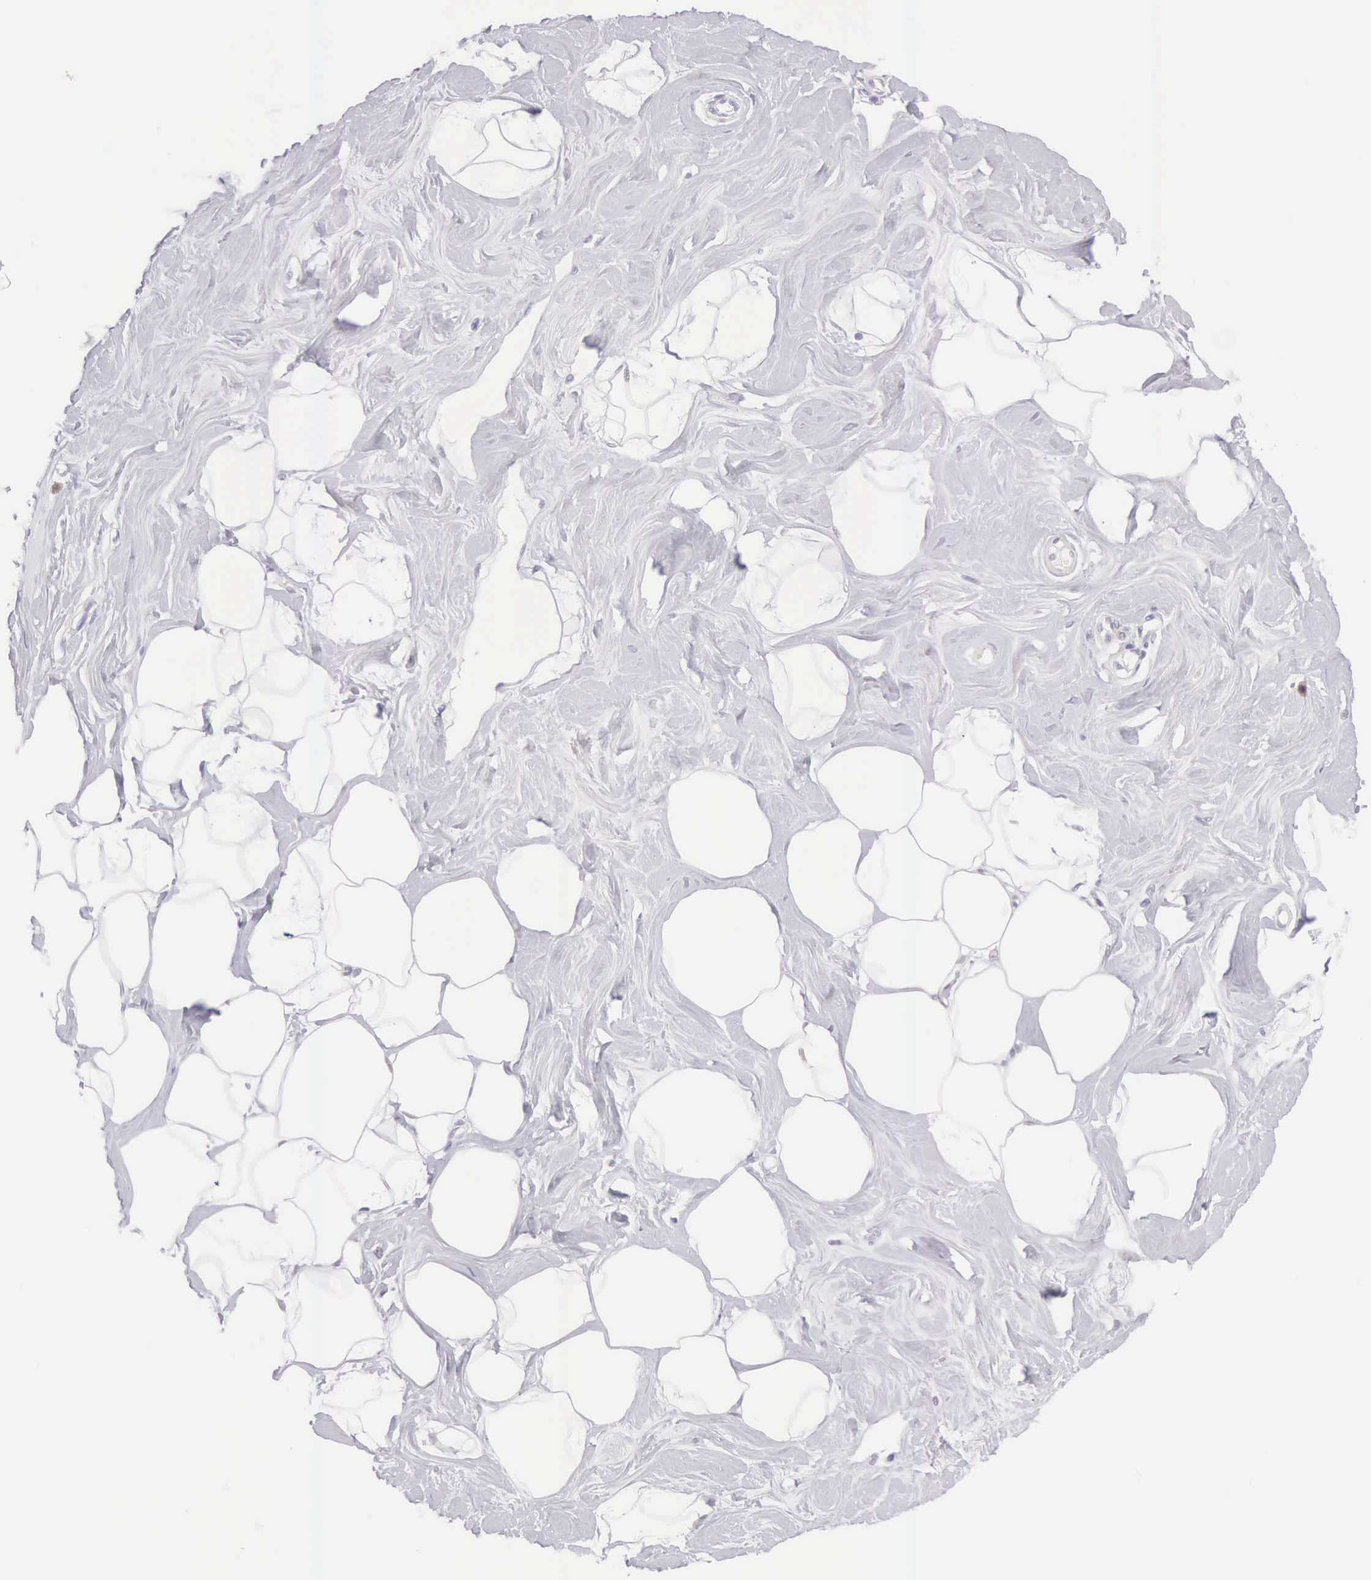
{"staining": {"intensity": "negative", "quantity": "none", "location": "none"}, "tissue": "adipose tissue", "cell_type": "Adipocytes", "image_type": "normal", "snomed": [{"axis": "morphology", "description": "Normal tissue, NOS"}, {"axis": "topography", "description": "Breast"}], "caption": "The histopathology image demonstrates no staining of adipocytes in benign adipose tissue. The staining was performed using DAB (3,3'-diaminobenzidine) to visualize the protein expression in brown, while the nuclei were stained in blue with hematoxylin (Magnification: 20x).", "gene": "ARFGAP3", "patient": {"sex": "female", "age": 44}}